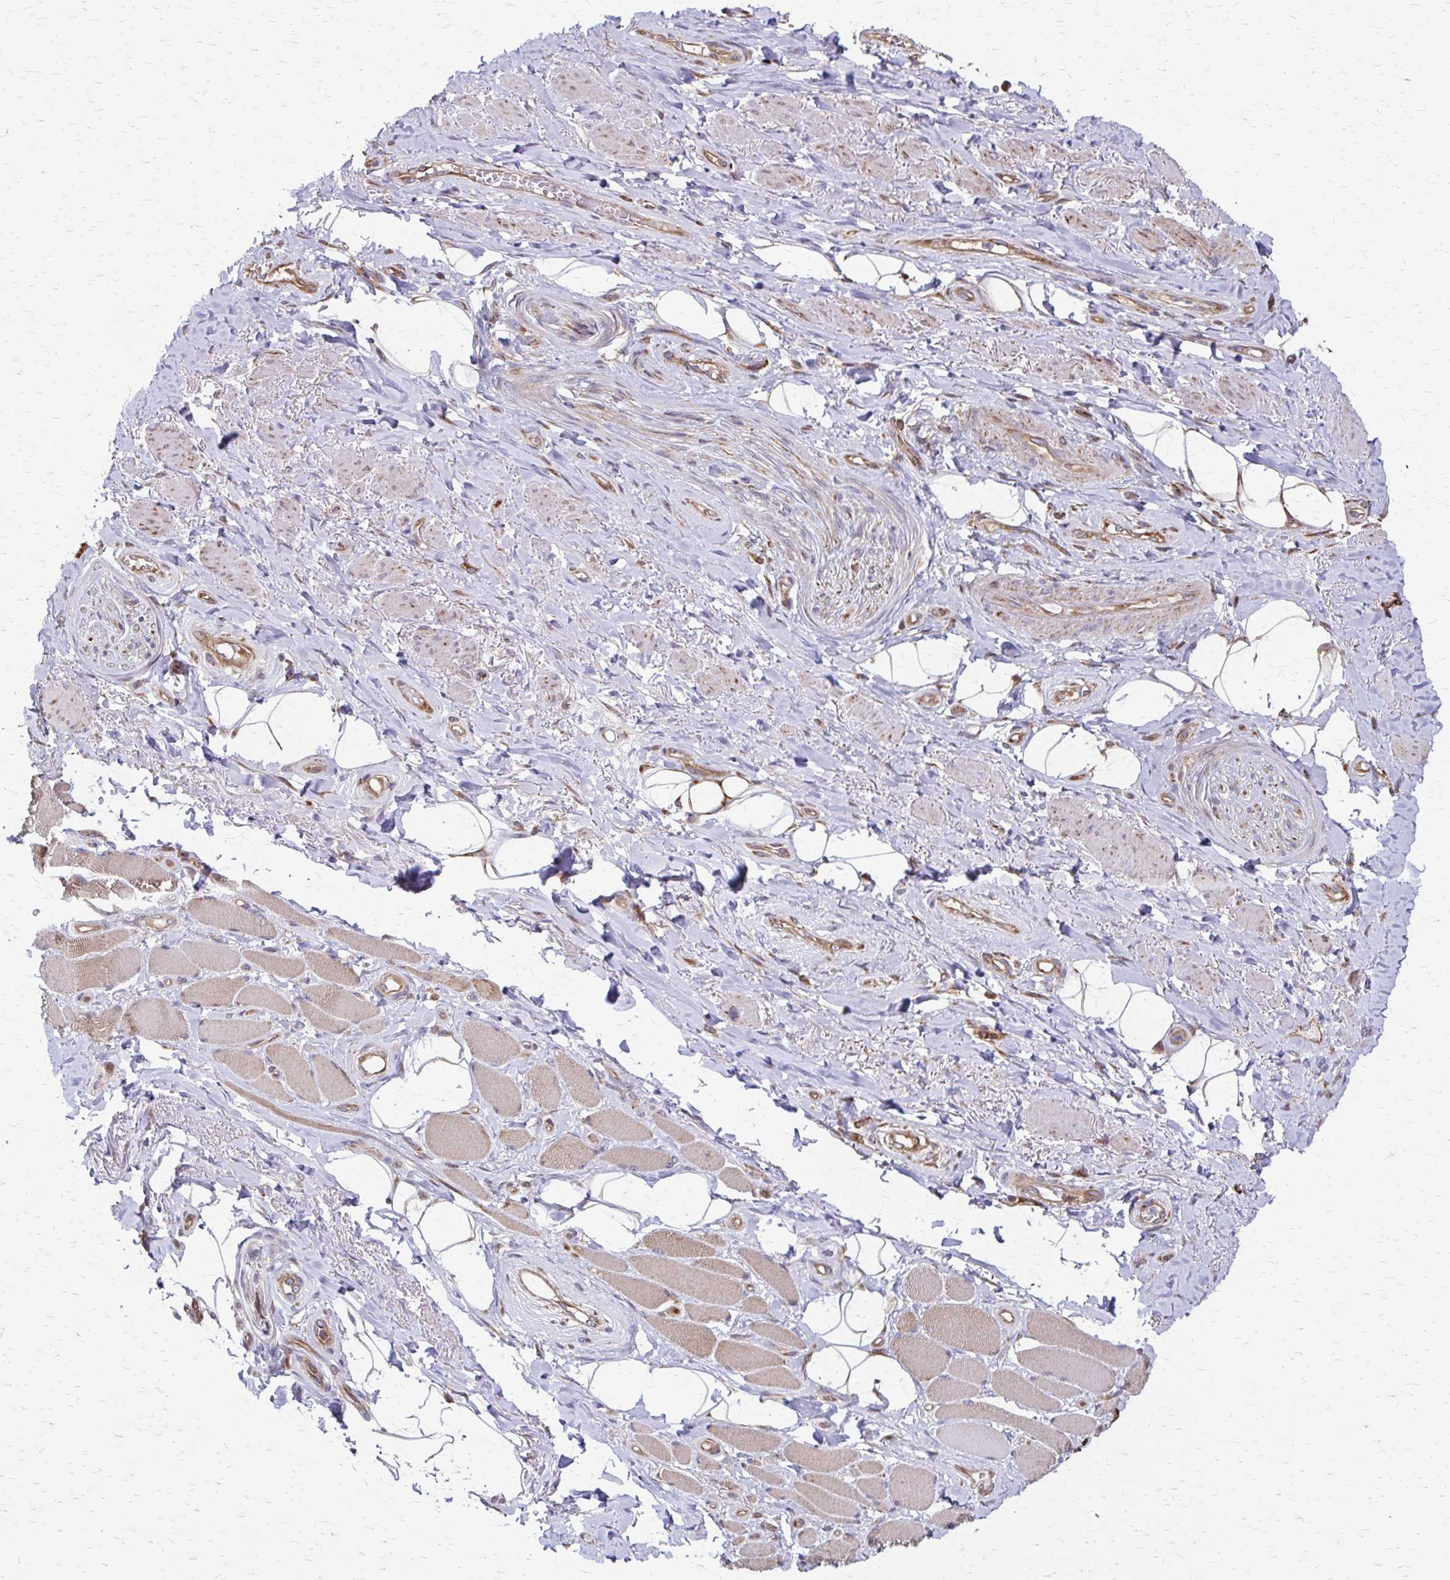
{"staining": {"intensity": "moderate", "quantity": "<25%", "location": "cytoplasmic/membranous"}, "tissue": "adipose tissue", "cell_type": "Adipocytes", "image_type": "normal", "snomed": [{"axis": "morphology", "description": "Normal tissue, NOS"}, {"axis": "topography", "description": "Anal"}, {"axis": "topography", "description": "Peripheral nerve tissue"}], "caption": "Moderate cytoplasmic/membranous protein positivity is seen in approximately <25% of adipocytes in adipose tissue.", "gene": "EEF2", "patient": {"sex": "male", "age": 53}}